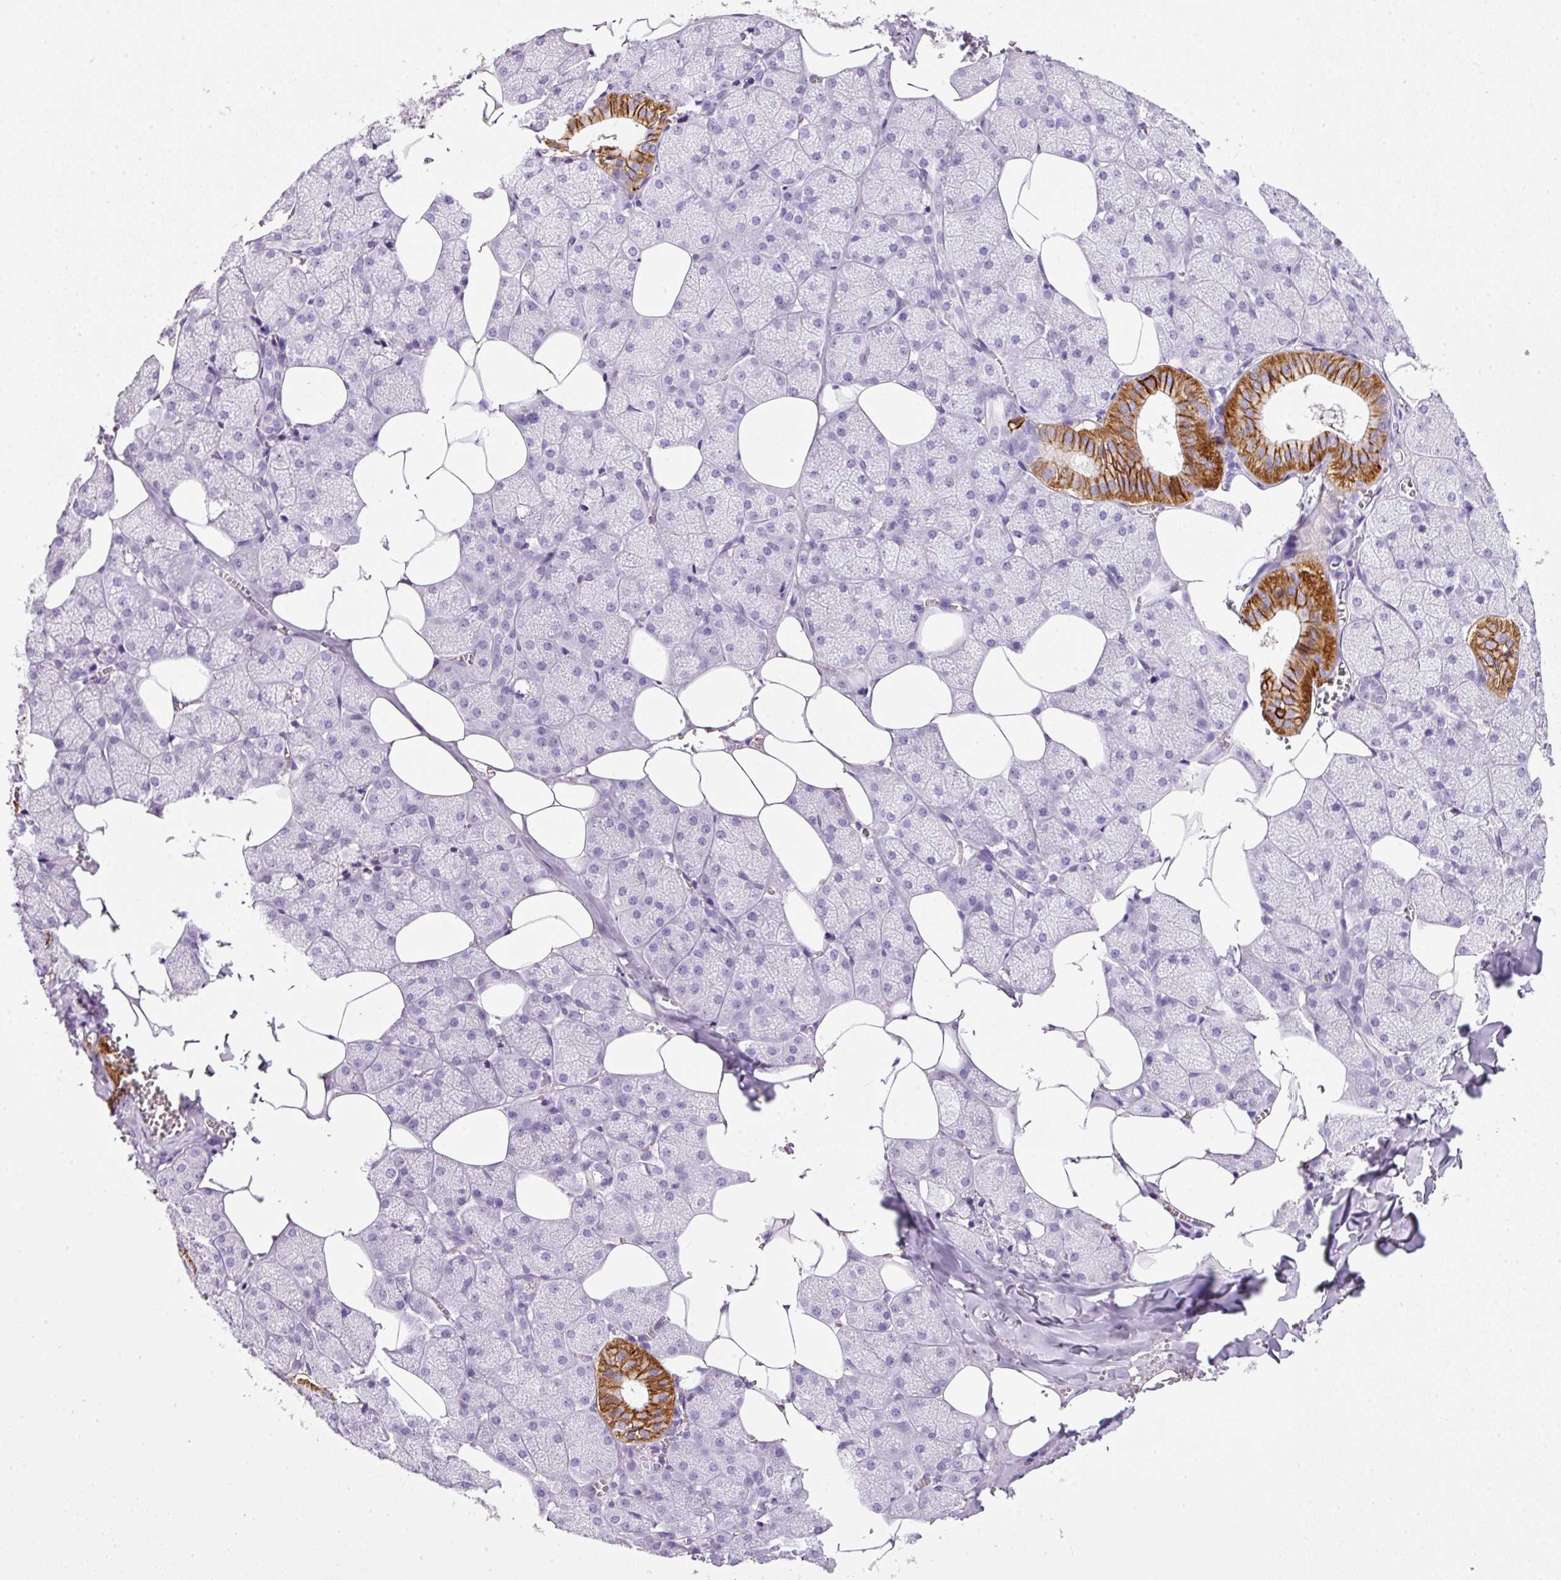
{"staining": {"intensity": "strong", "quantity": "<25%", "location": "cytoplasmic/membranous"}, "tissue": "salivary gland", "cell_type": "Glandular cells", "image_type": "normal", "snomed": [{"axis": "morphology", "description": "Normal tissue, NOS"}, {"axis": "topography", "description": "Salivary gland"}, {"axis": "topography", "description": "Peripheral nerve tissue"}], "caption": "IHC histopathology image of benign salivary gland stained for a protein (brown), which displays medium levels of strong cytoplasmic/membranous expression in about <25% of glandular cells.", "gene": "BSND", "patient": {"sex": "male", "age": 38}}